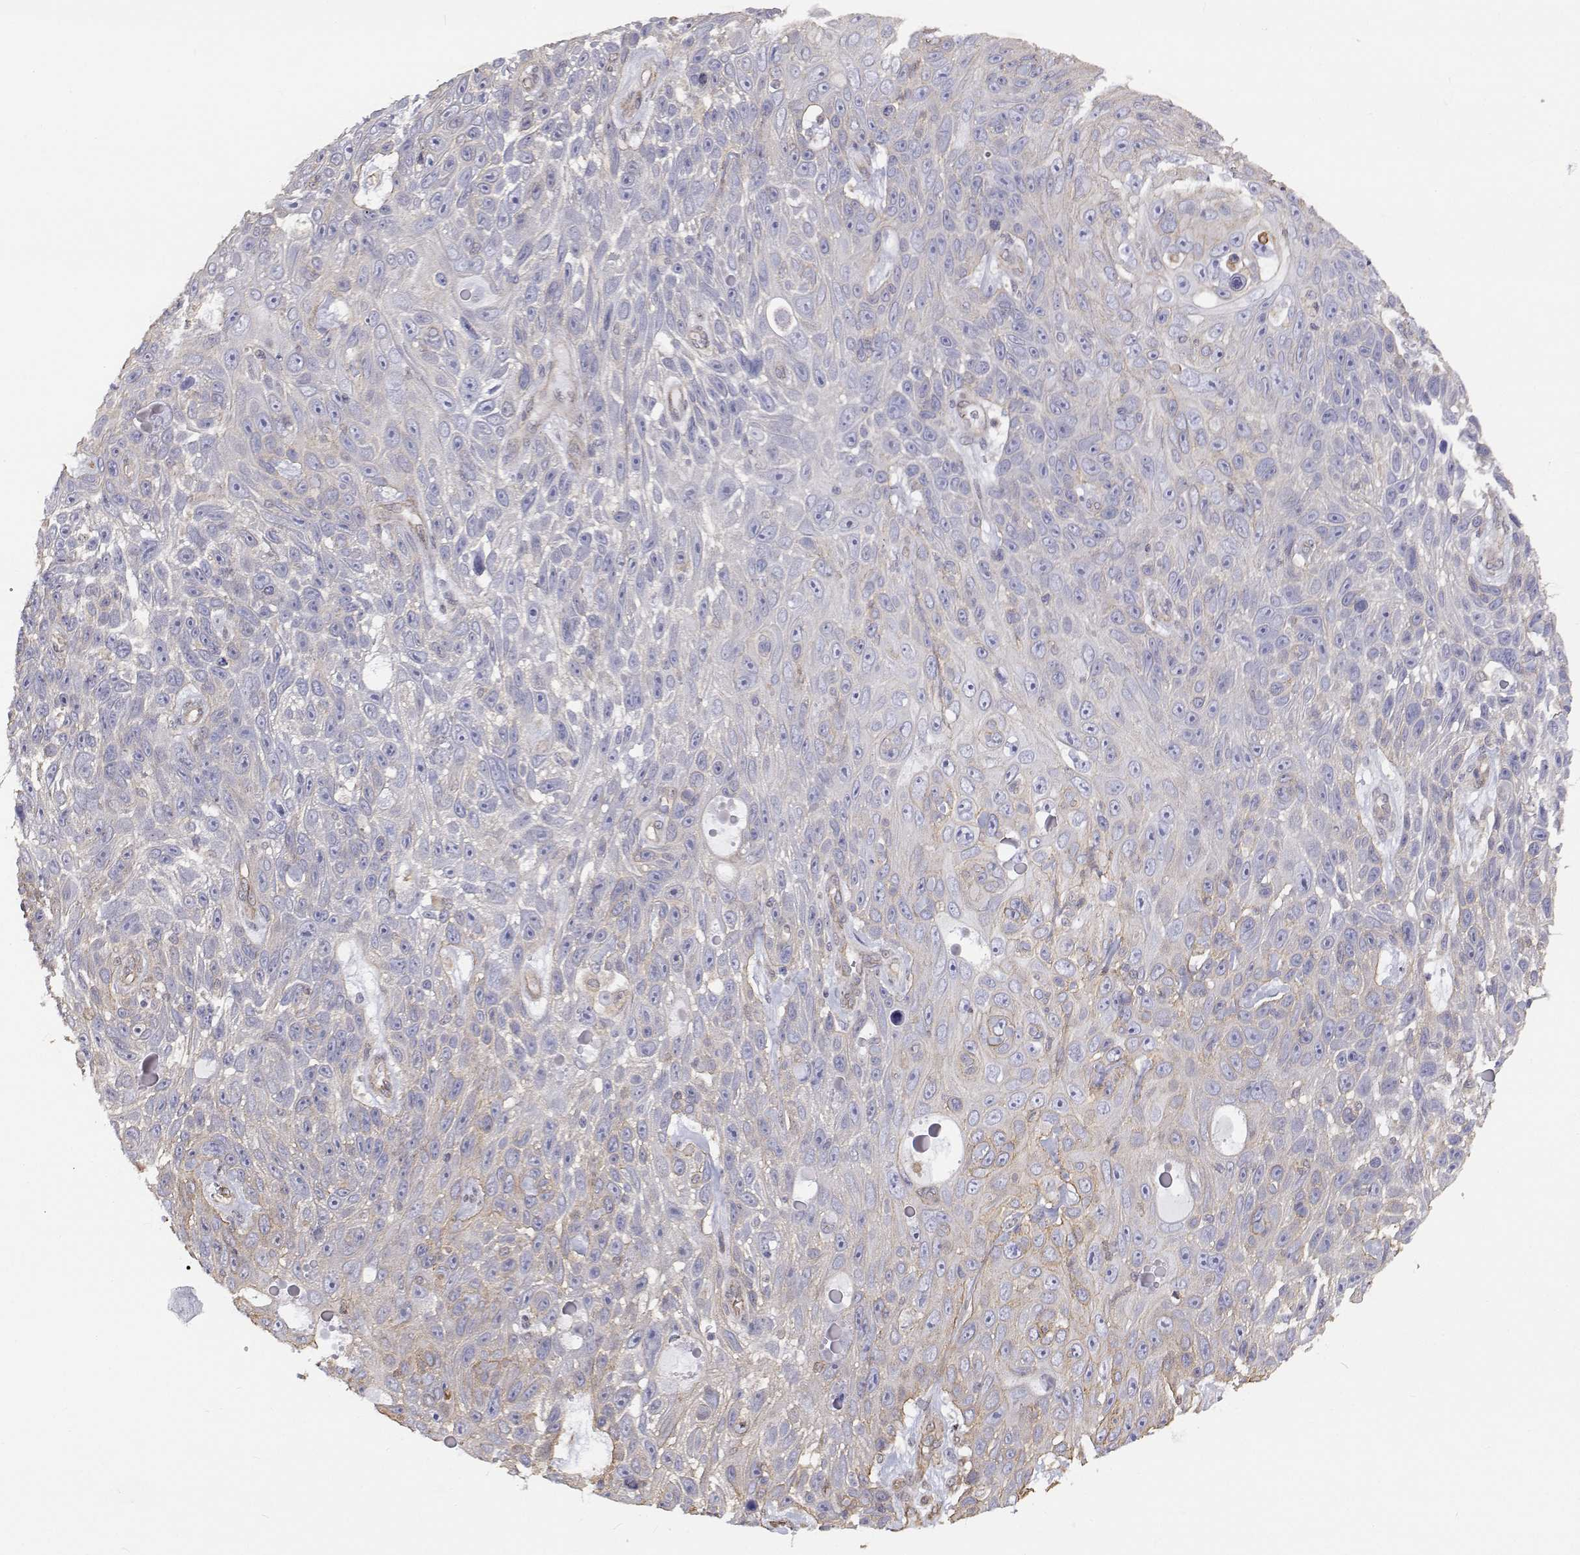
{"staining": {"intensity": "weak", "quantity": "<25%", "location": "cytoplasmic/membranous"}, "tissue": "skin cancer", "cell_type": "Tumor cells", "image_type": "cancer", "snomed": [{"axis": "morphology", "description": "Squamous cell carcinoma, NOS"}, {"axis": "topography", "description": "Skin"}], "caption": "A micrograph of human skin squamous cell carcinoma is negative for staining in tumor cells. Brightfield microscopy of immunohistochemistry stained with DAB (3,3'-diaminobenzidine) (brown) and hematoxylin (blue), captured at high magnification.", "gene": "GSDMA", "patient": {"sex": "male", "age": 82}}